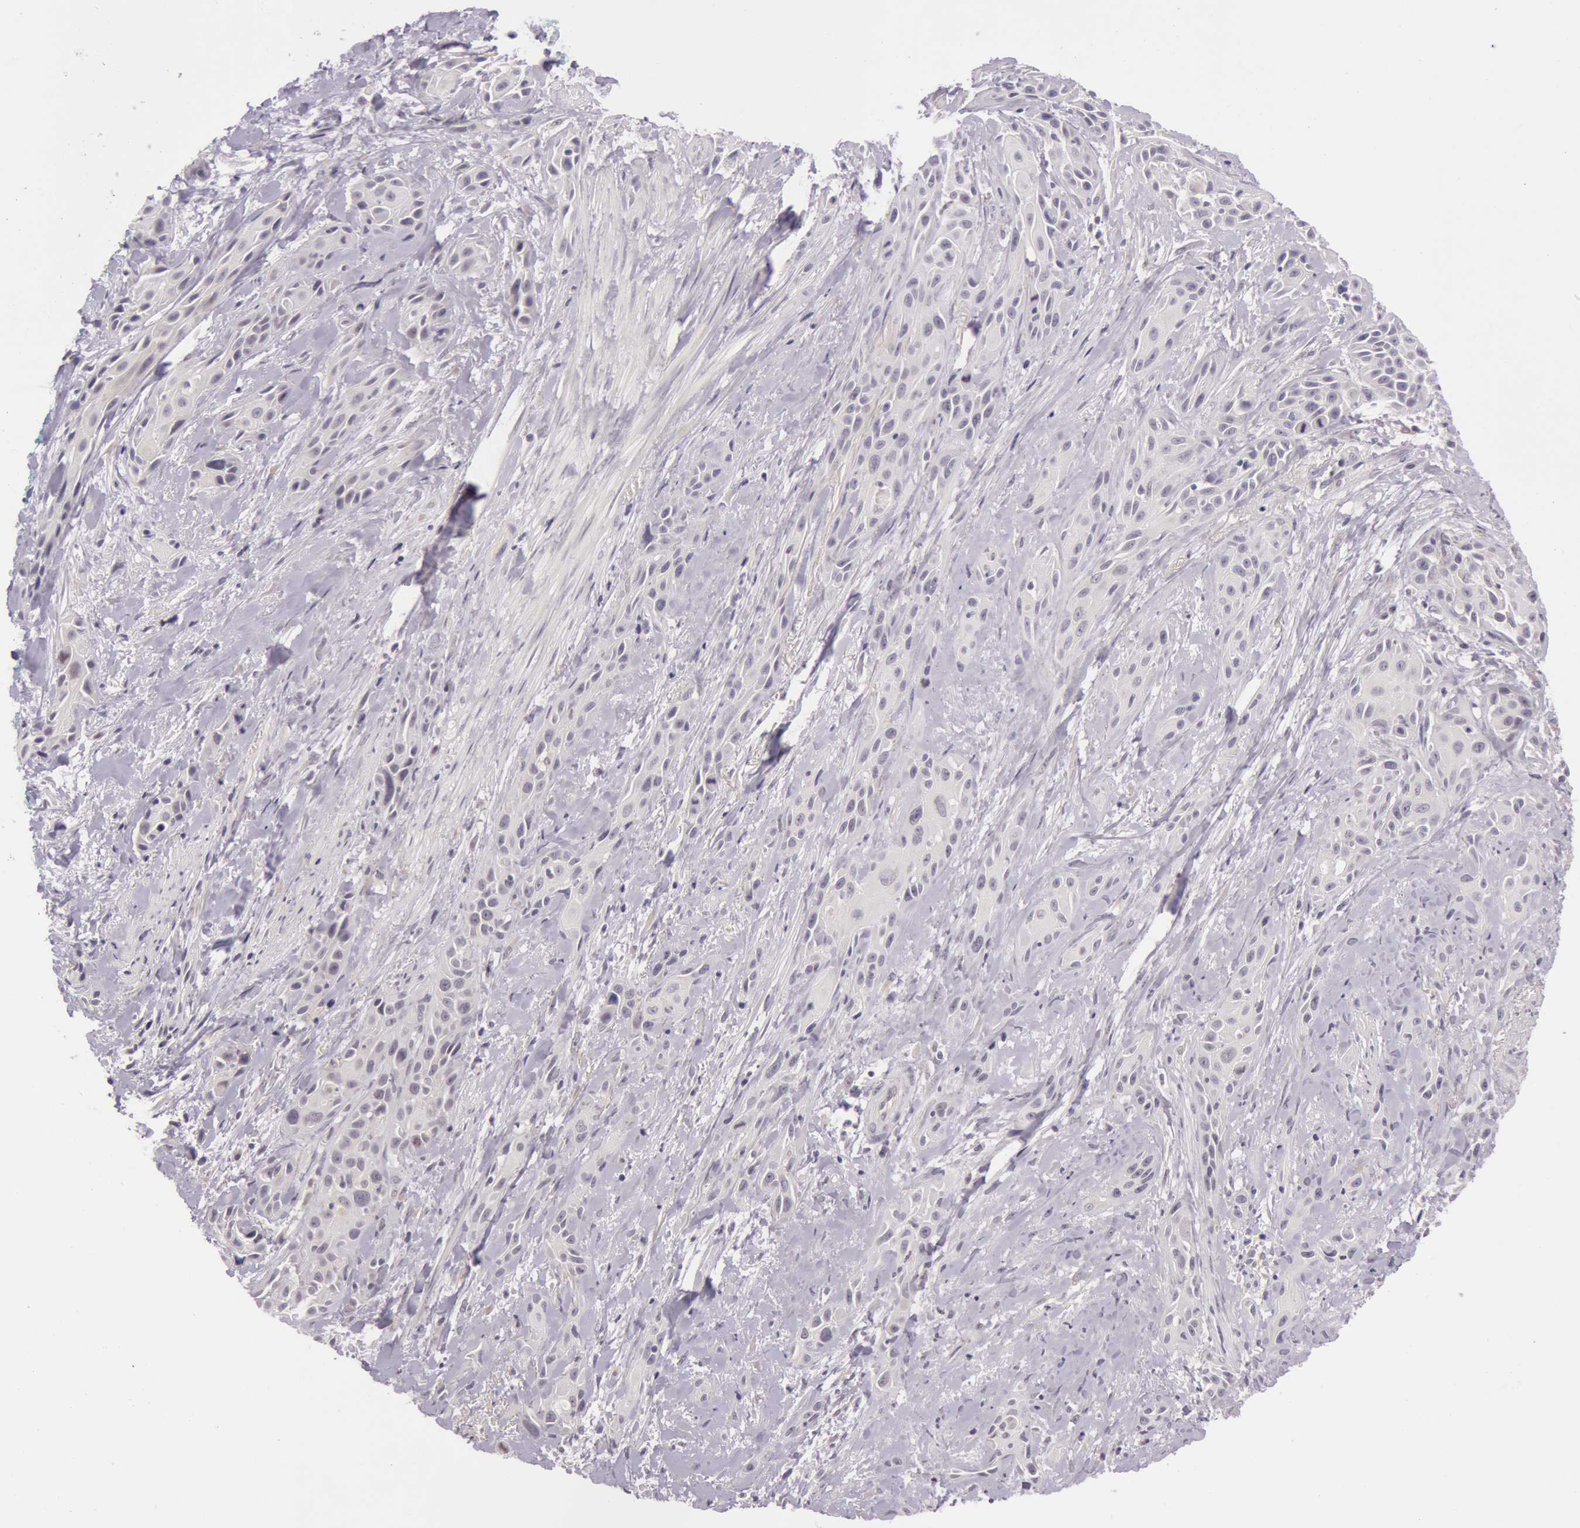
{"staining": {"intensity": "negative", "quantity": "none", "location": "none"}, "tissue": "skin cancer", "cell_type": "Tumor cells", "image_type": "cancer", "snomed": [{"axis": "morphology", "description": "Squamous cell carcinoma, NOS"}, {"axis": "topography", "description": "Skin"}, {"axis": "topography", "description": "Anal"}], "caption": "IHC of human skin cancer (squamous cell carcinoma) reveals no staining in tumor cells.", "gene": "RBMY1F", "patient": {"sex": "male", "age": 64}}